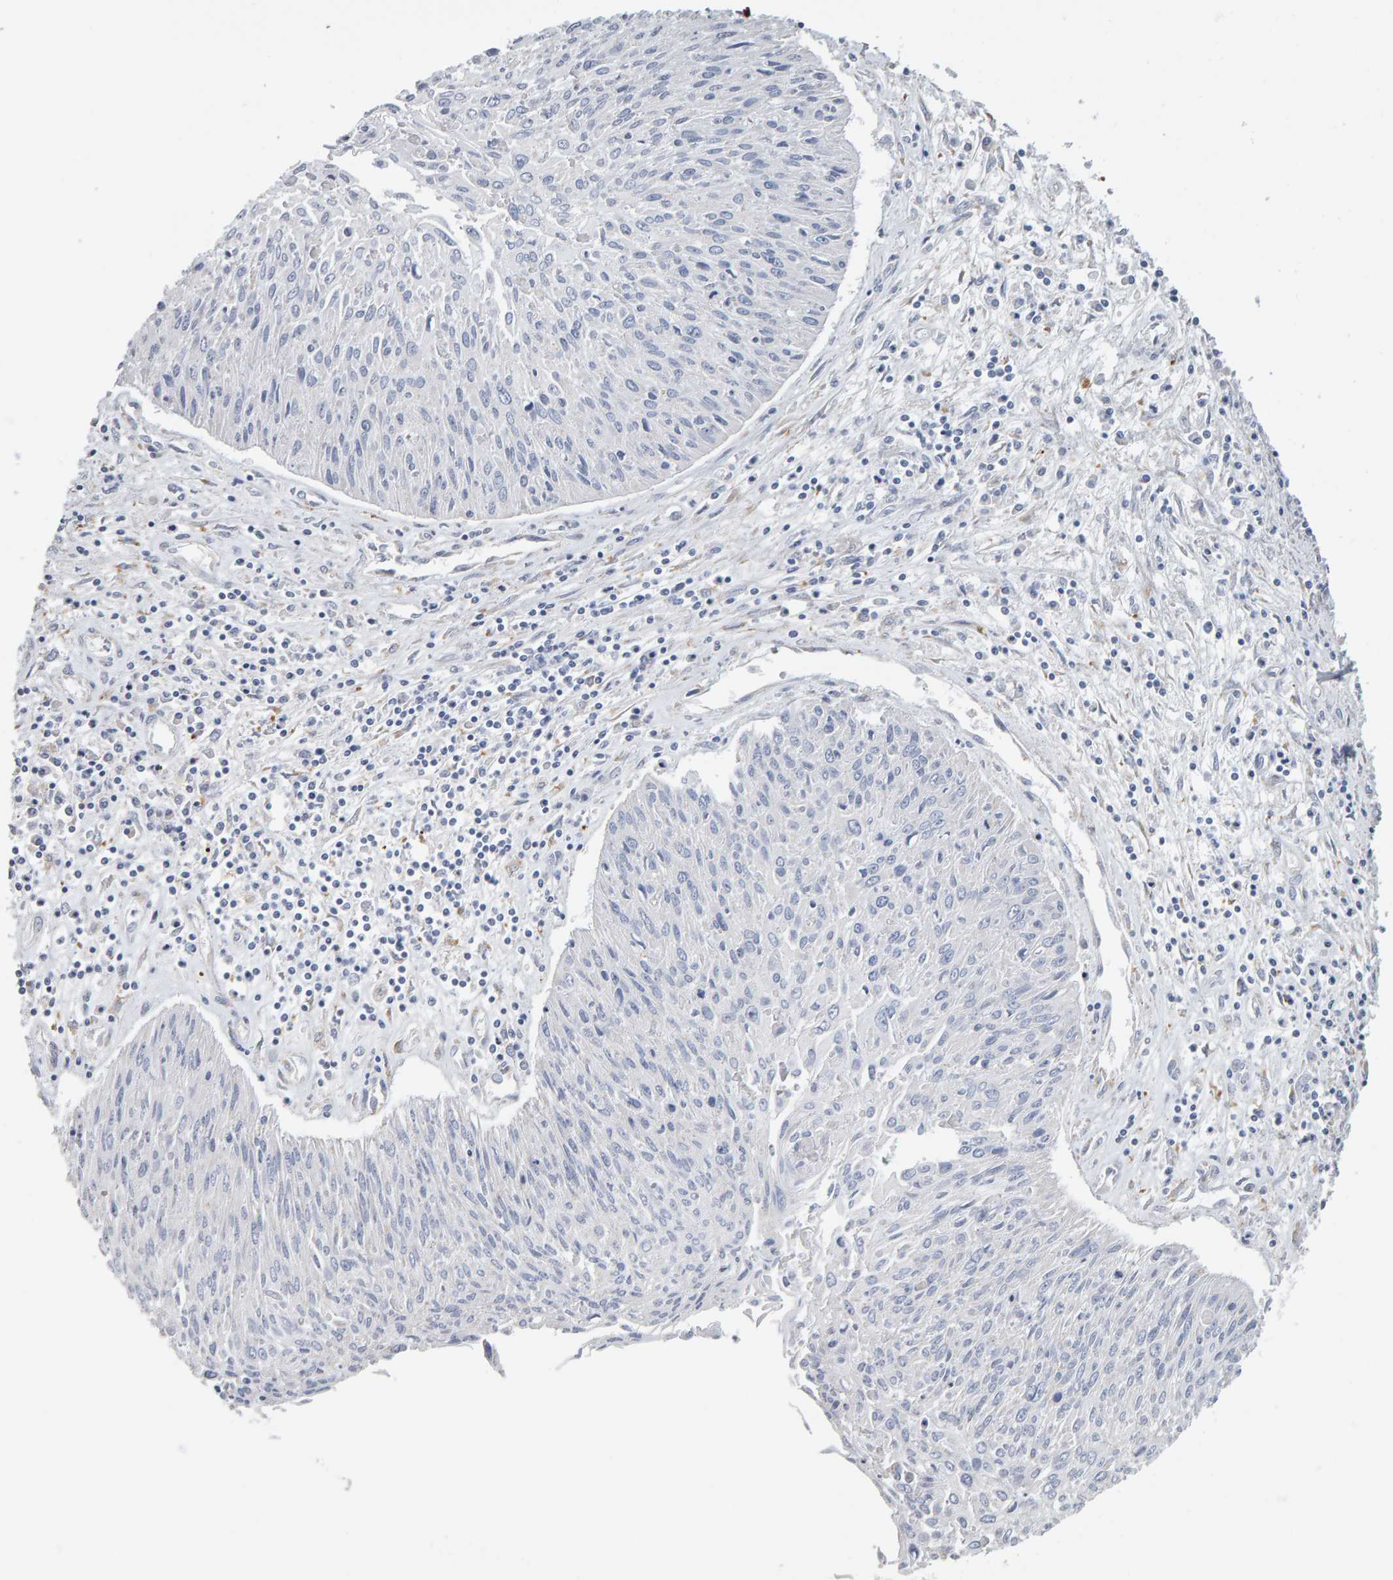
{"staining": {"intensity": "negative", "quantity": "none", "location": "none"}, "tissue": "cervical cancer", "cell_type": "Tumor cells", "image_type": "cancer", "snomed": [{"axis": "morphology", "description": "Squamous cell carcinoma, NOS"}, {"axis": "topography", "description": "Cervix"}], "caption": "Cervical cancer was stained to show a protein in brown. There is no significant positivity in tumor cells. (IHC, brightfield microscopy, high magnification).", "gene": "ADHFE1", "patient": {"sex": "female", "age": 51}}